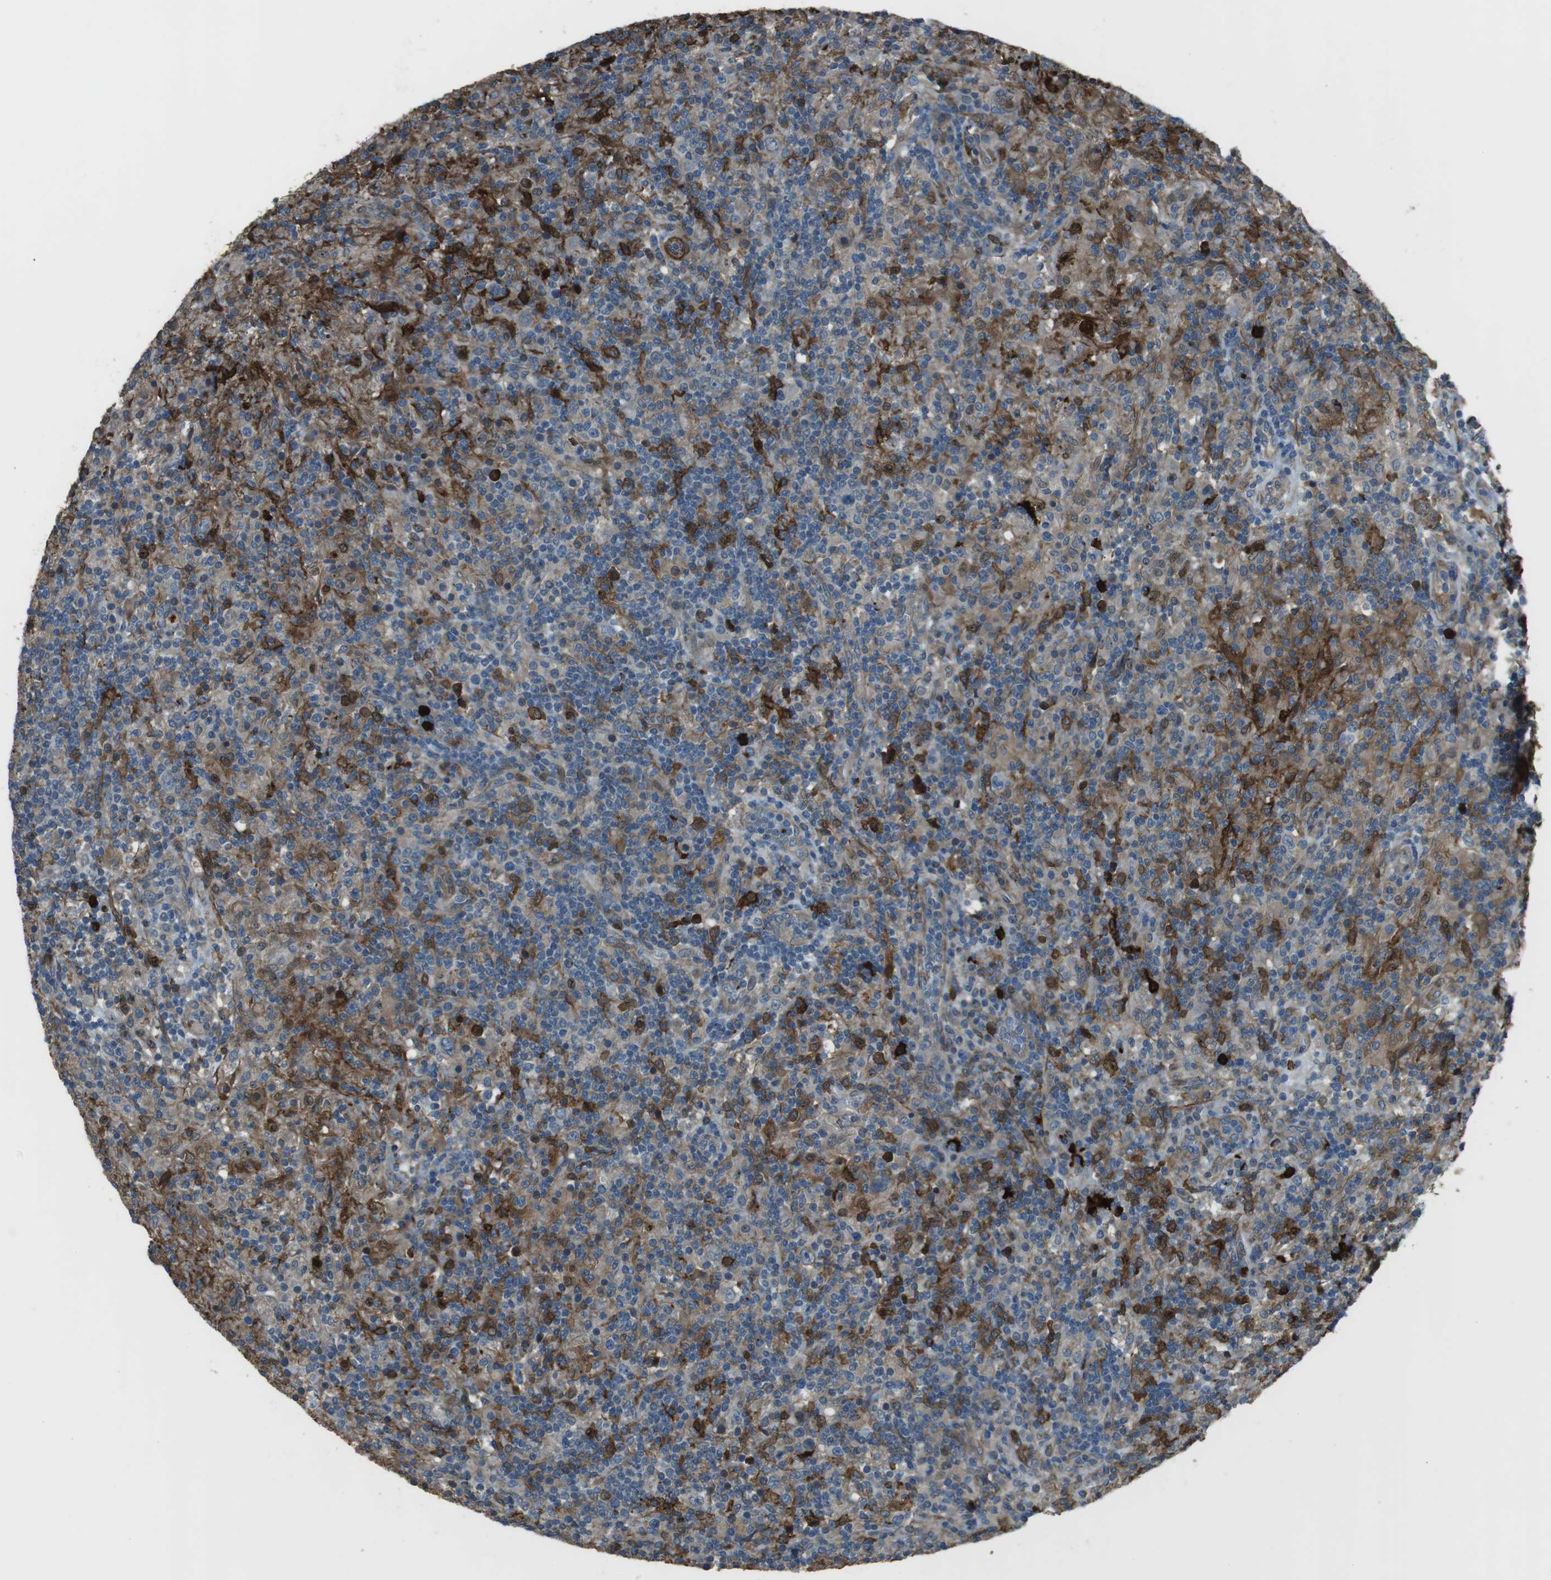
{"staining": {"intensity": "negative", "quantity": "none", "location": "none"}, "tissue": "lymphoma", "cell_type": "Tumor cells", "image_type": "cancer", "snomed": [{"axis": "morphology", "description": "Hodgkin's disease, NOS"}, {"axis": "topography", "description": "Lymph node"}], "caption": "Photomicrograph shows no protein staining in tumor cells of lymphoma tissue.", "gene": "SFT2D1", "patient": {"sex": "male", "age": 70}}